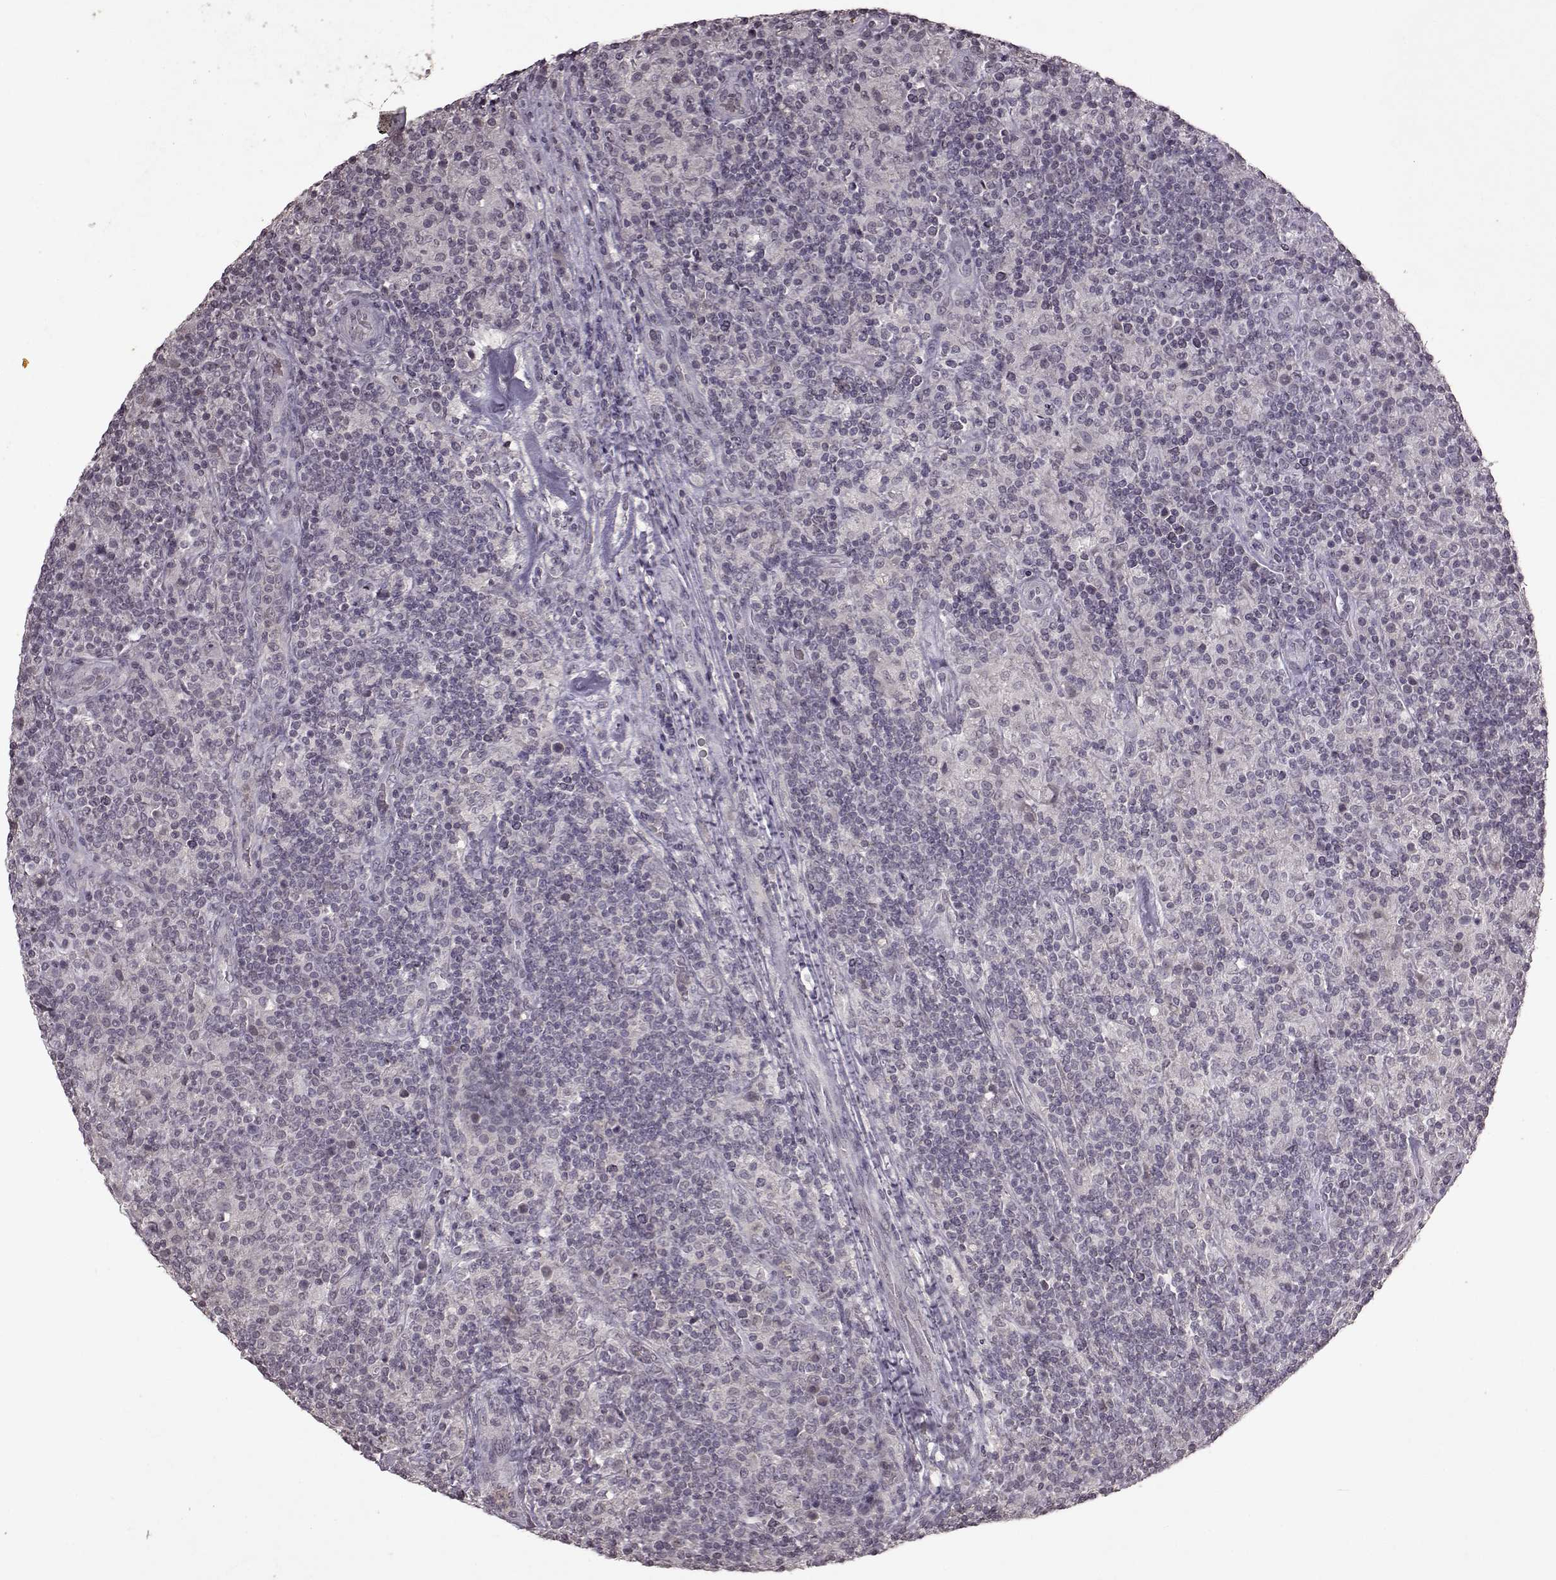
{"staining": {"intensity": "negative", "quantity": "none", "location": "none"}, "tissue": "lymphoma", "cell_type": "Tumor cells", "image_type": "cancer", "snomed": [{"axis": "morphology", "description": "Hodgkin's disease, NOS"}, {"axis": "topography", "description": "Lymph node"}], "caption": "IHC histopathology image of Hodgkin's disease stained for a protein (brown), which shows no staining in tumor cells. The staining is performed using DAB brown chromogen with nuclei counter-stained in using hematoxylin.", "gene": "LHB", "patient": {"sex": "male", "age": 70}}